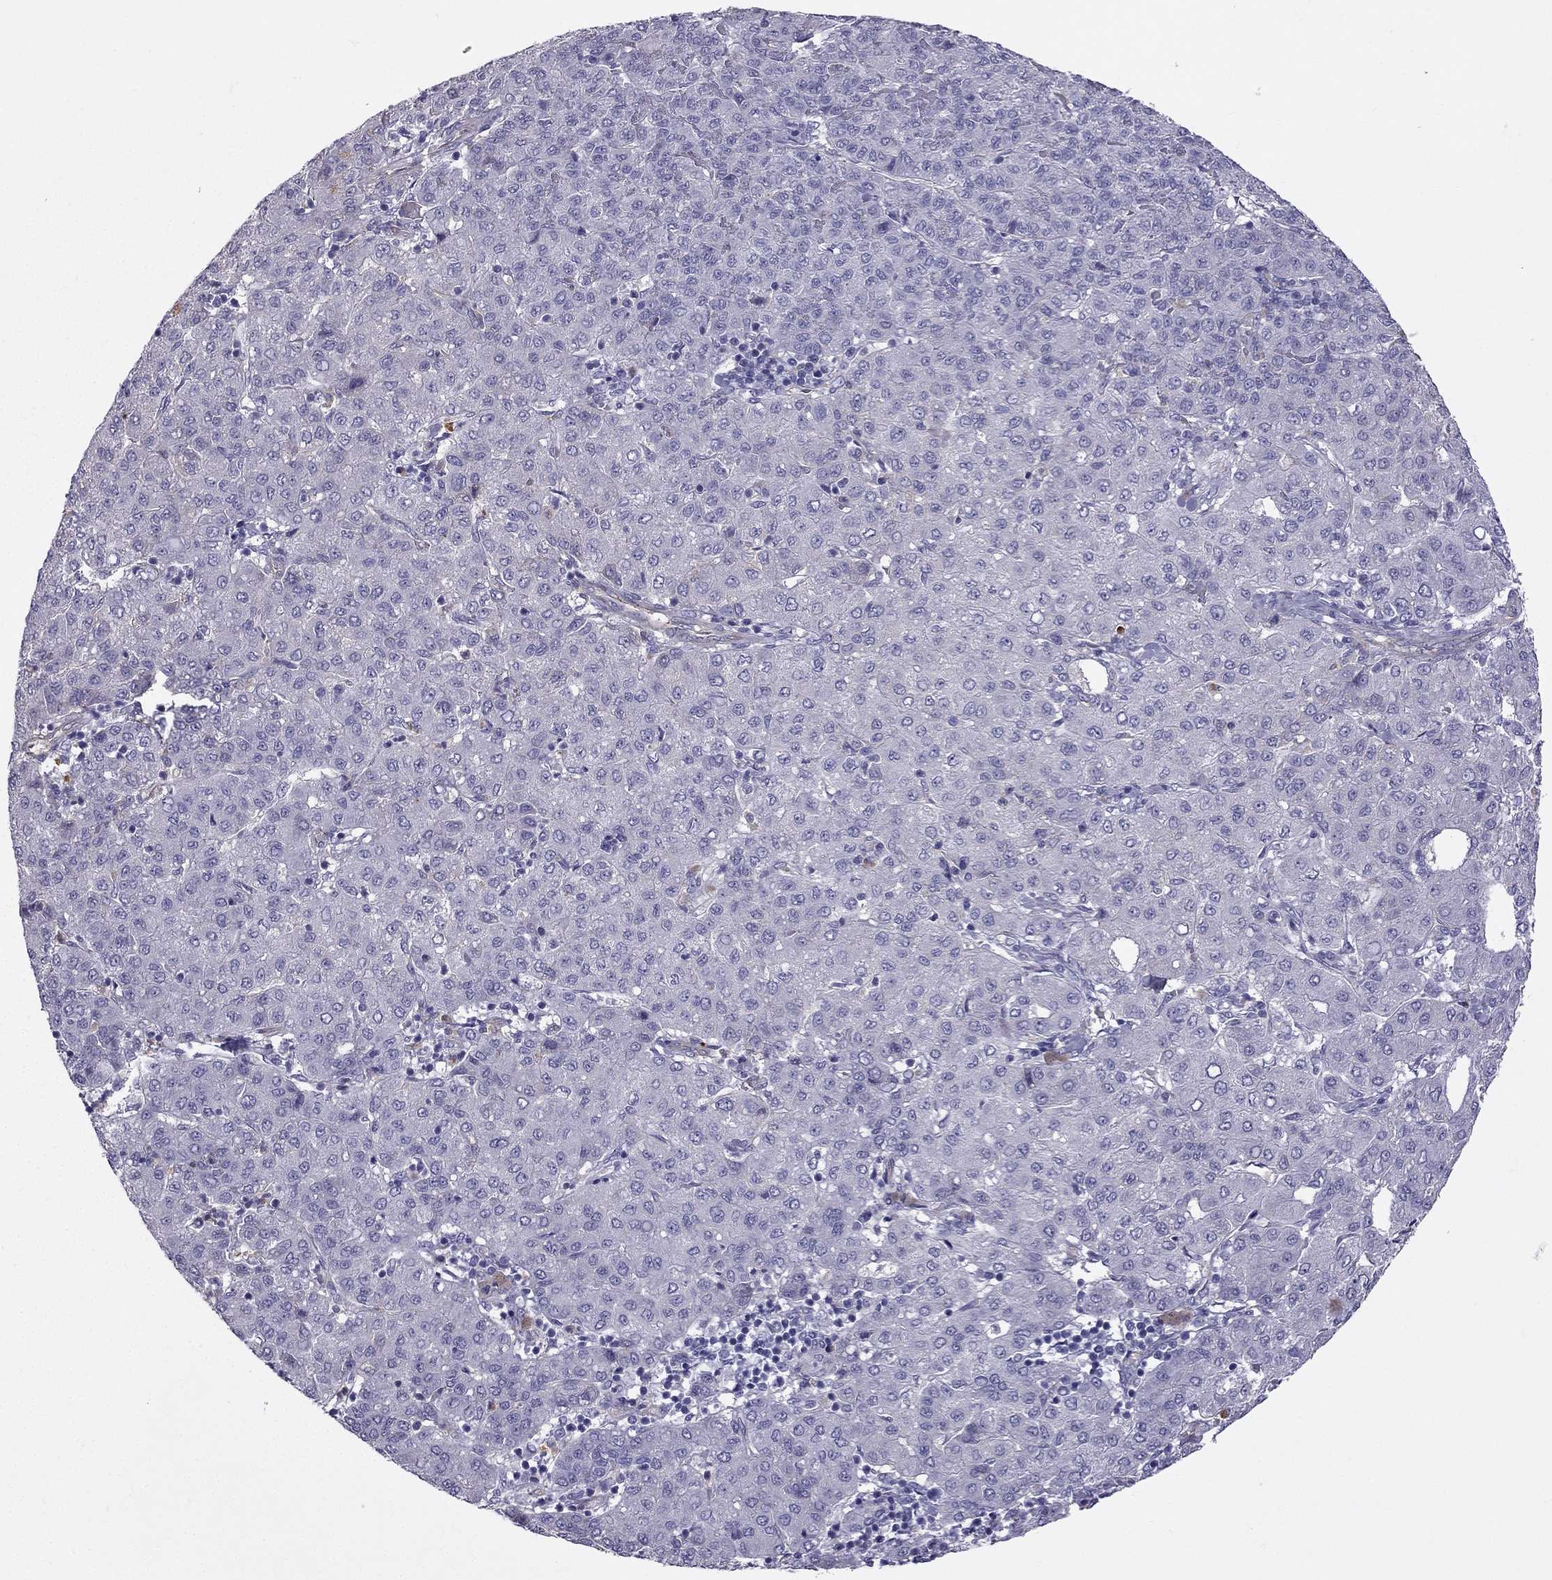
{"staining": {"intensity": "negative", "quantity": "none", "location": "none"}, "tissue": "liver cancer", "cell_type": "Tumor cells", "image_type": "cancer", "snomed": [{"axis": "morphology", "description": "Carcinoma, Hepatocellular, NOS"}, {"axis": "topography", "description": "Liver"}], "caption": "Protein analysis of hepatocellular carcinoma (liver) demonstrates no significant positivity in tumor cells.", "gene": "STOML3", "patient": {"sex": "male", "age": 65}}